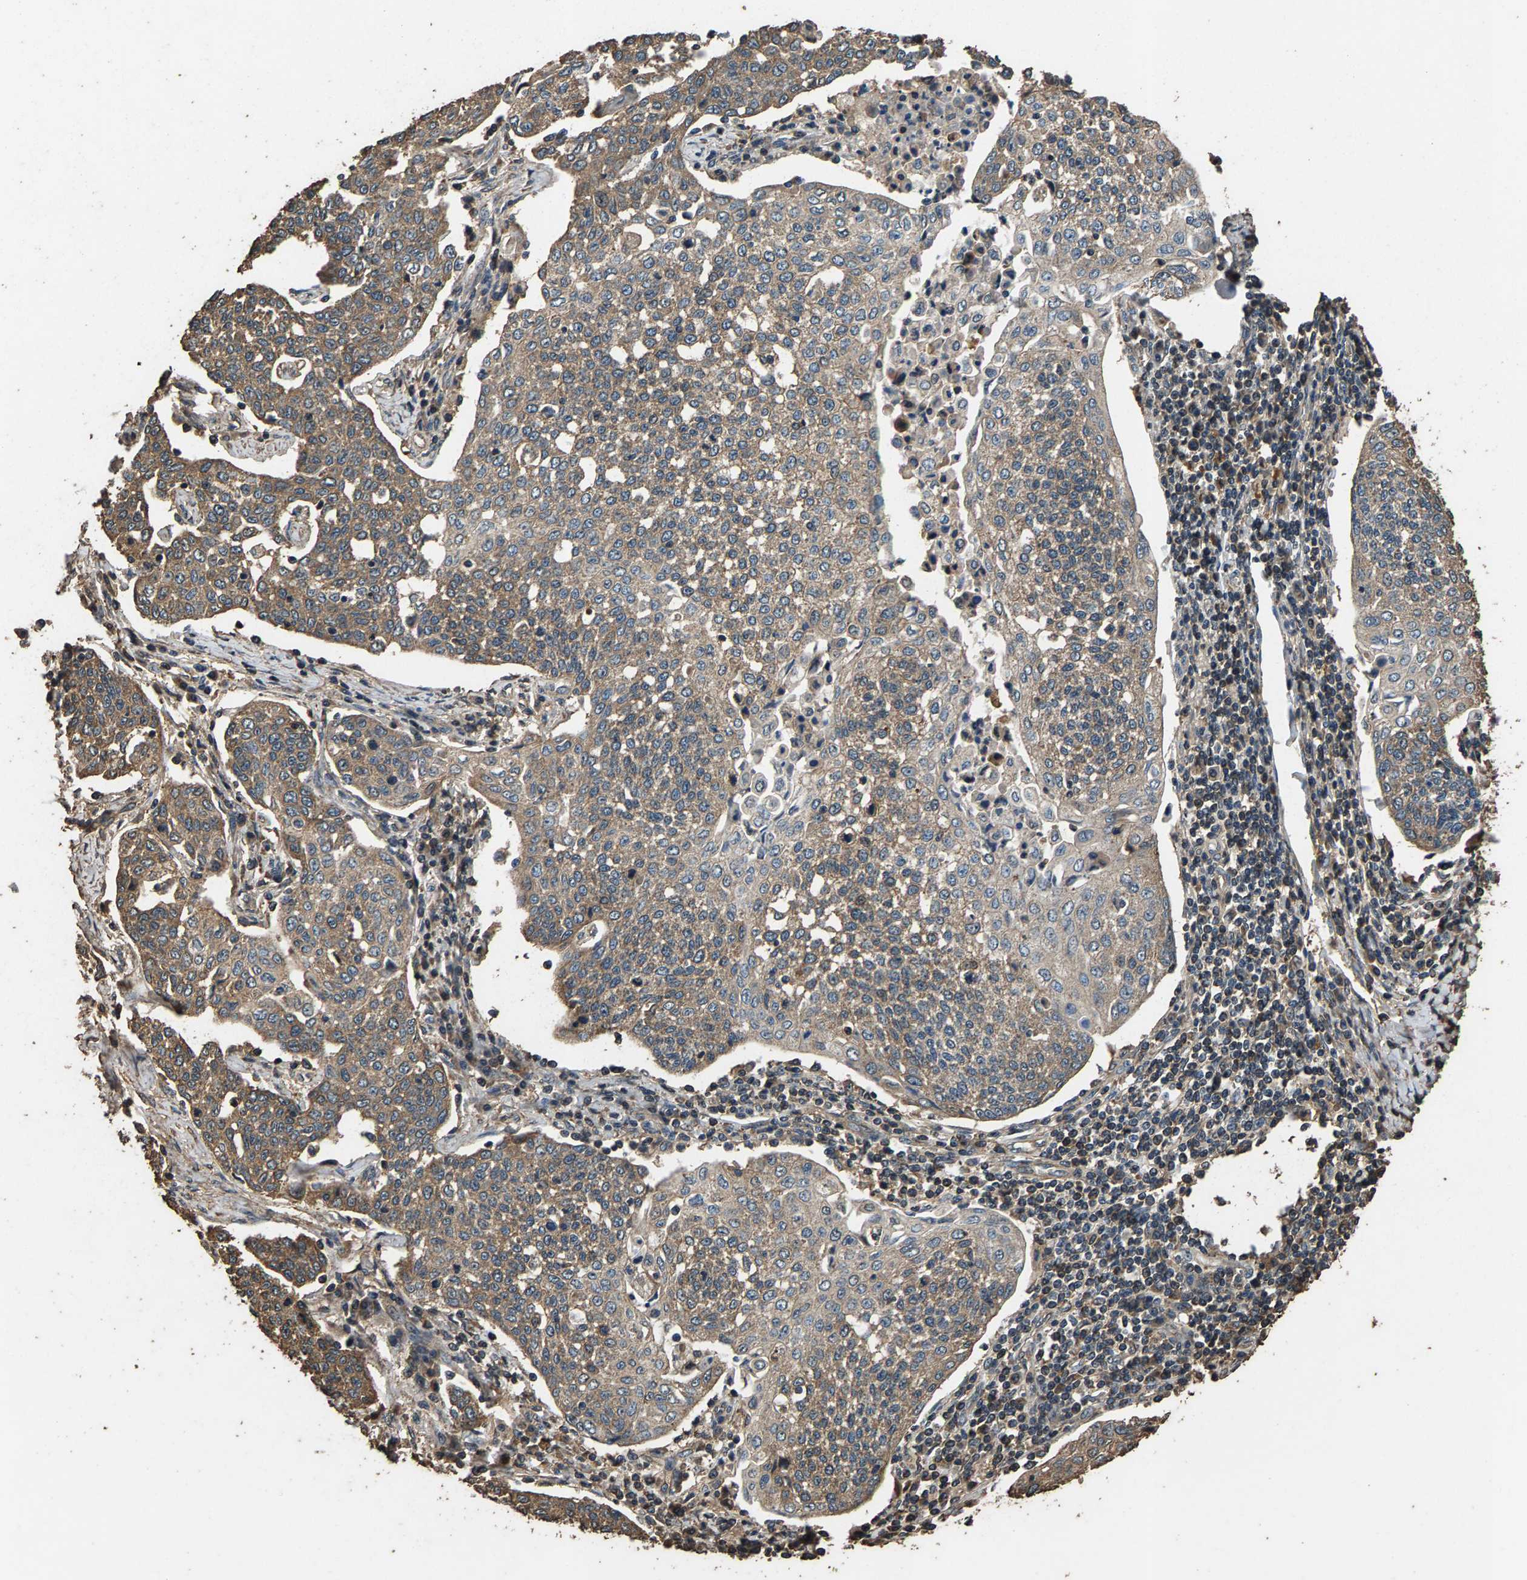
{"staining": {"intensity": "weak", "quantity": ">75%", "location": "cytoplasmic/membranous"}, "tissue": "cervical cancer", "cell_type": "Tumor cells", "image_type": "cancer", "snomed": [{"axis": "morphology", "description": "Squamous cell carcinoma, NOS"}, {"axis": "topography", "description": "Cervix"}], "caption": "Immunohistochemistry of cervical cancer (squamous cell carcinoma) exhibits low levels of weak cytoplasmic/membranous staining in approximately >75% of tumor cells.", "gene": "MRPL27", "patient": {"sex": "female", "age": 34}}